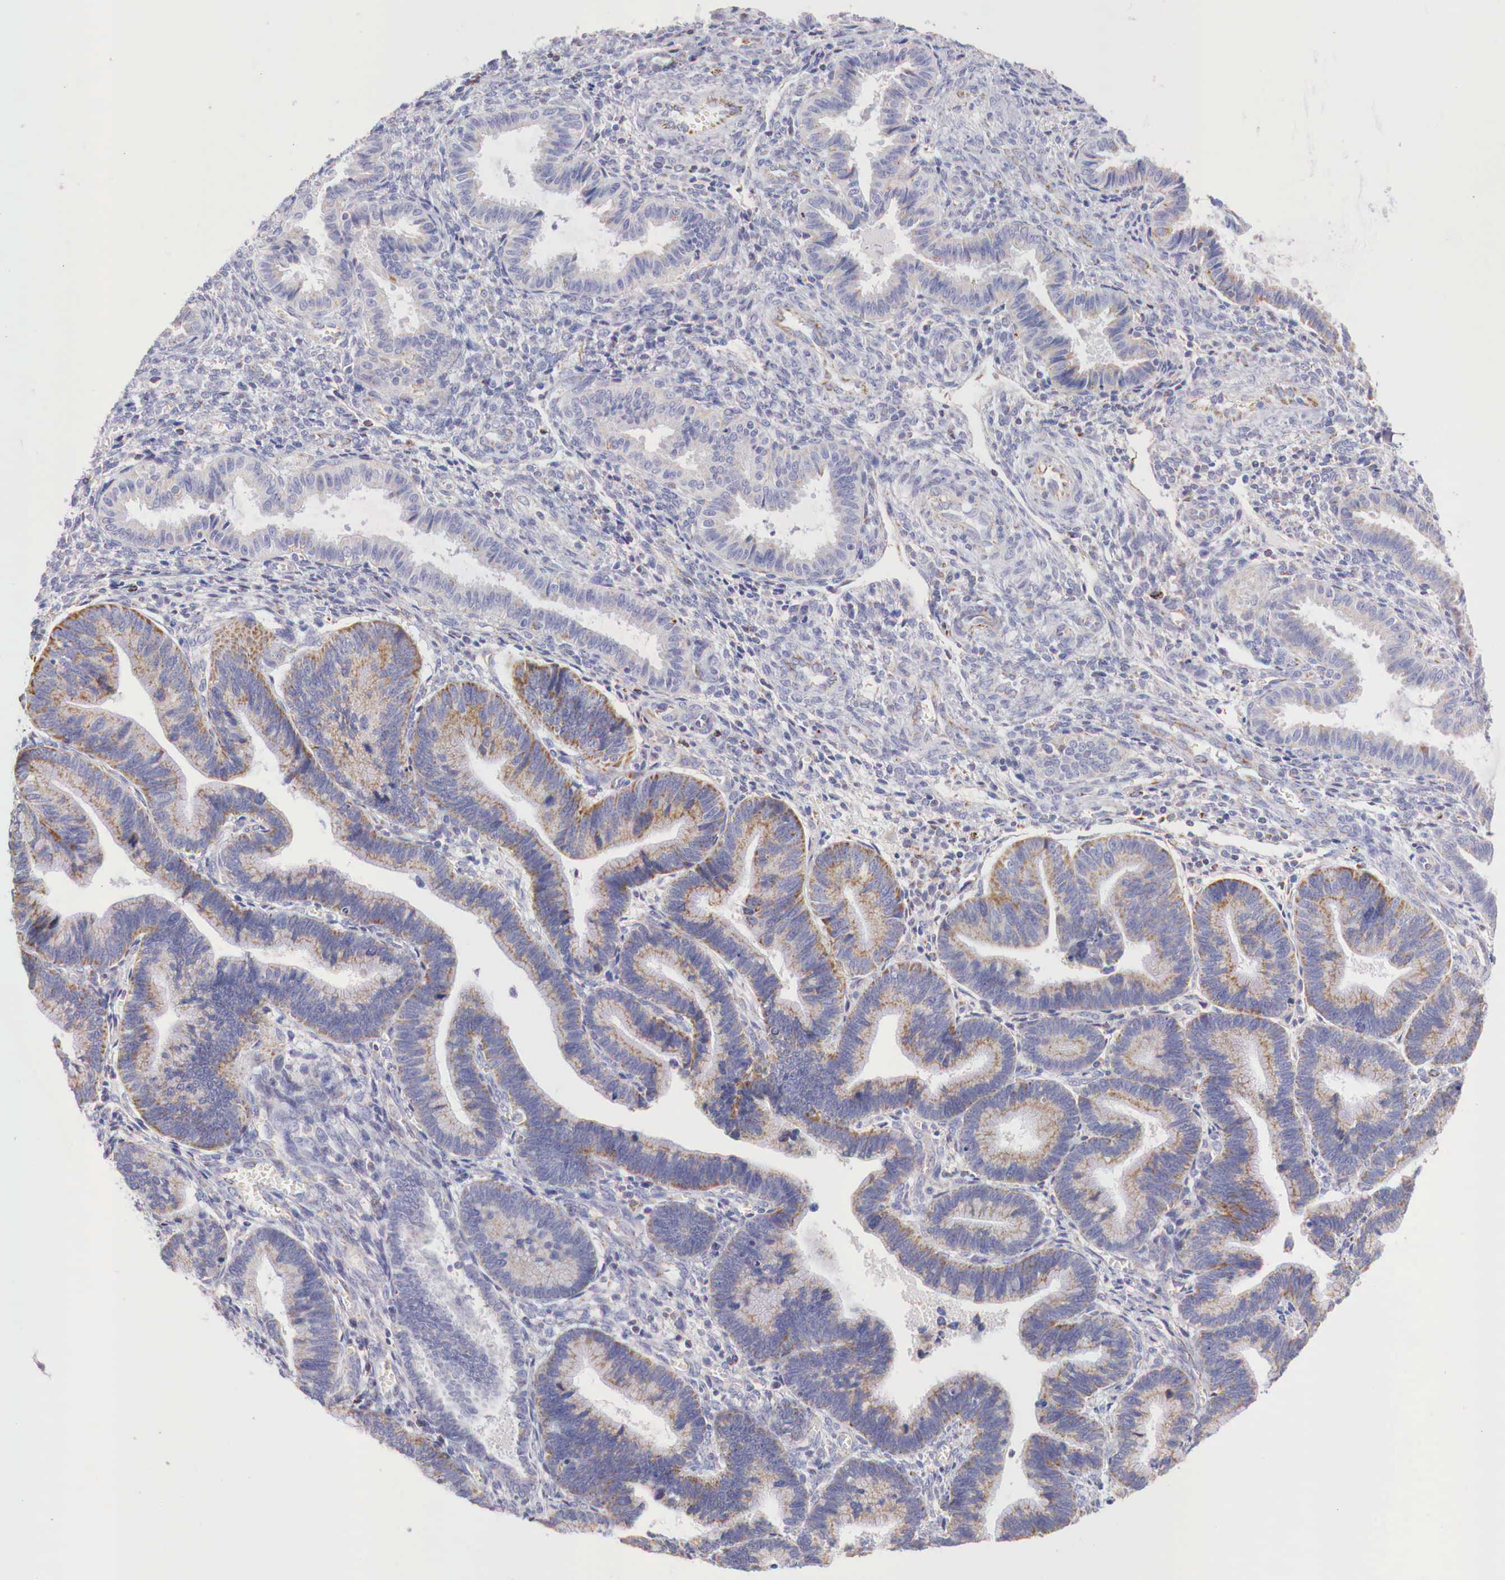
{"staining": {"intensity": "weak", "quantity": "<25%", "location": "cytoplasmic/membranous"}, "tissue": "endometrium", "cell_type": "Cells in endometrial stroma", "image_type": "normal", "snomed": [{"axis": "morphology", "description": "Normal tissue, NOS"}, {"axis": "topography", "description": "Endometrium"}], "caption": "Immunohistochemical staining of unremarkable human endometrium displays no significant positivity in cells in endometrial stroma. Nuclei are stained in blue.", "gene": "IDH3G", "patient": {"sex": "female", "age": 36}}